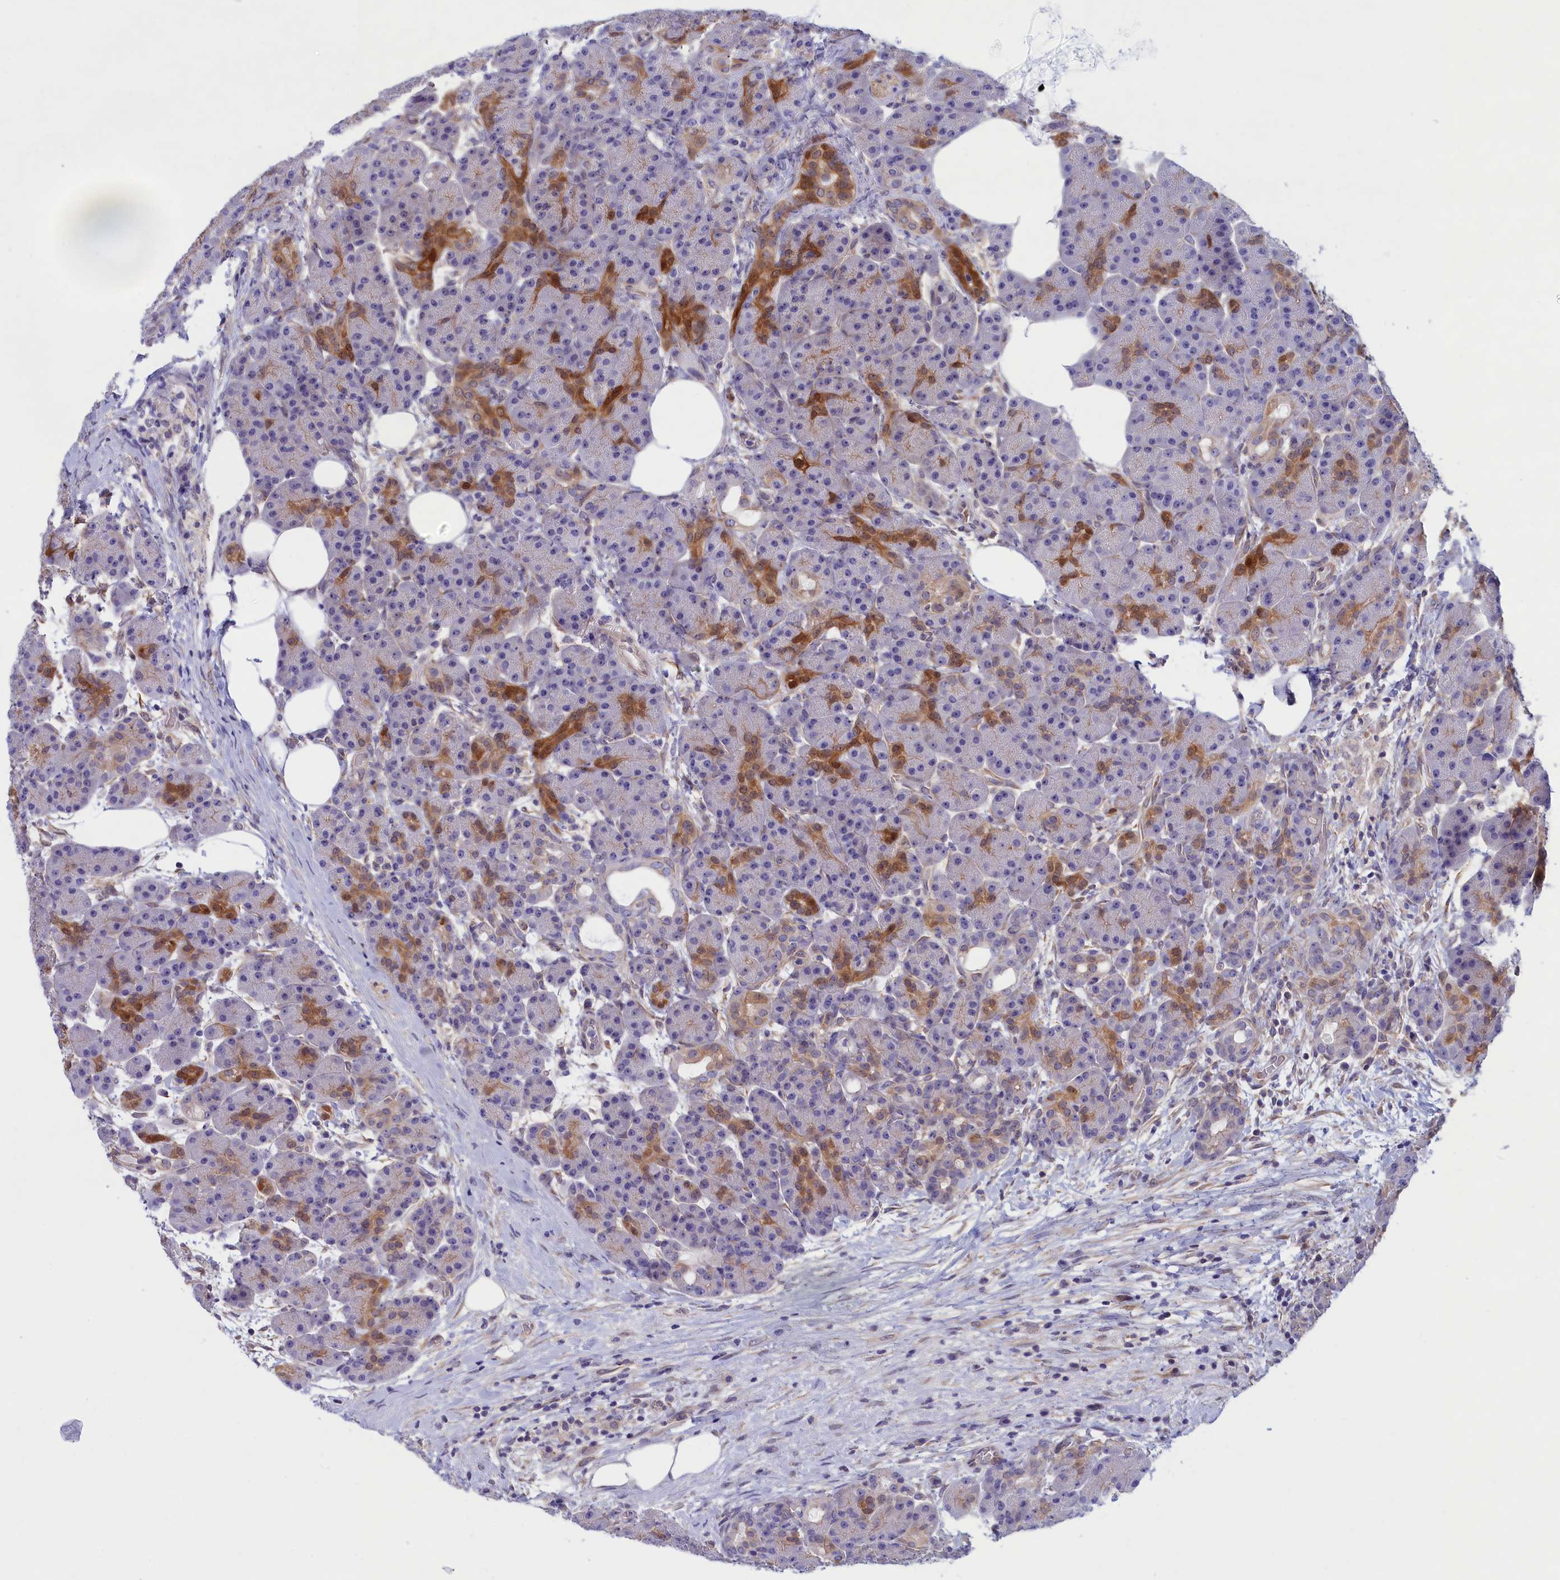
{"staining": {"intensity": "strong", "quantity": "<25%", "location": "cytoplasmic/membranous"}, "tissue": "pancreas", "cell_type": "Exocrine glandular cells", "image_type": "normal", "snomed": [{"axis": "morphology", "description": "Normal tissue, NOS"}, {"axis": "topography", "description": "Pancreas"}], "caption": "A micrograph of human pancreas stained for a protein shows strong cytoplasmic/membranous brown staining in exocrine glandular cells. Immunohistochemistry stains the protein in brown and the nuclei are stained blue.", "gene": "ABCC12", "patient": {"sex": "male", "age": 63}}